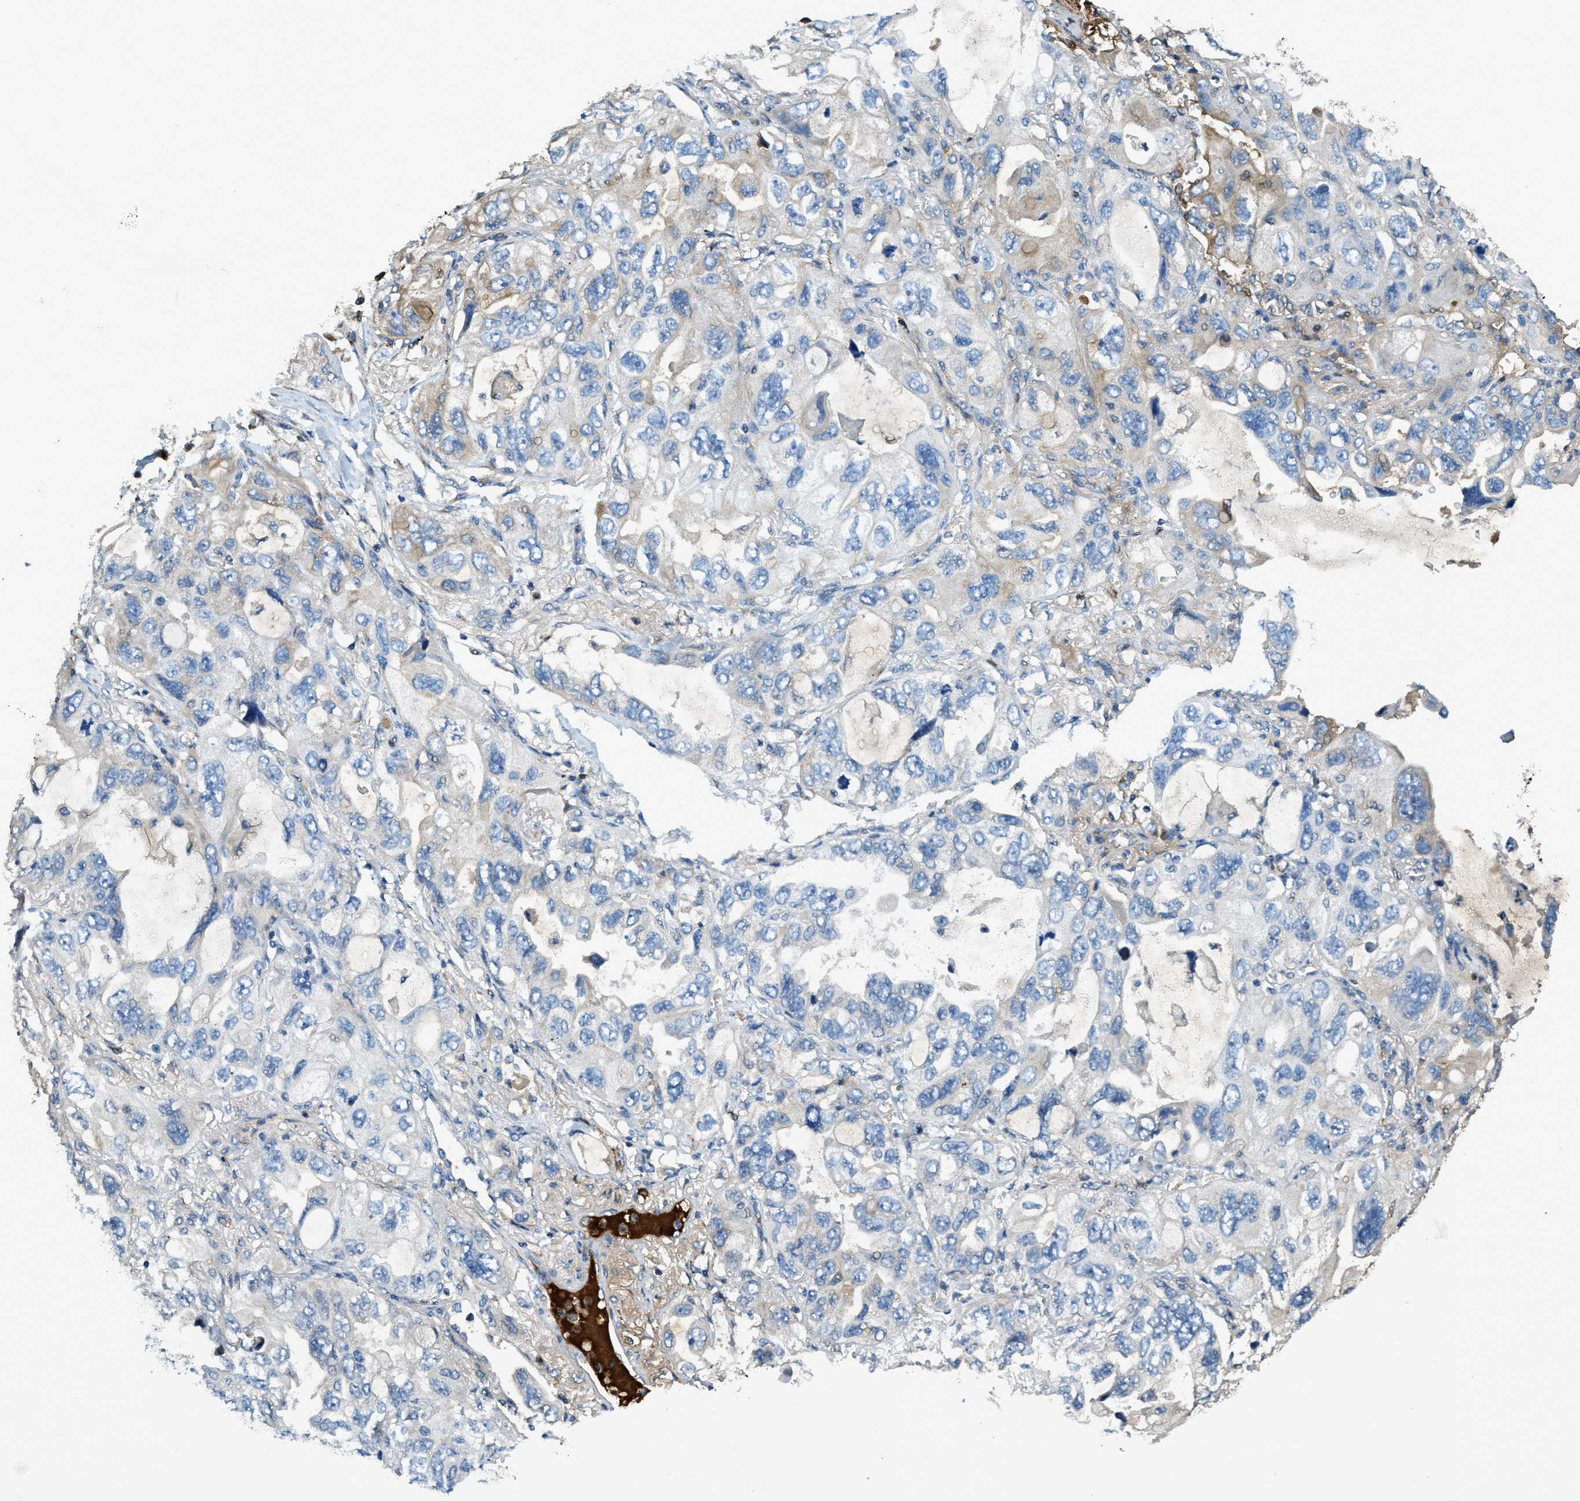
{"staining": {"intensity": "negative", "quantity": "none", "location": "none"}, "tissue": "lung cancer", "cell_type": "Tumor cells", "image_type": "cancer", "snomed": [{"axis": "morphology", "description": "Squamous cell carcinoma, NOS"}, {"axis": "topography", "description": "Lung"}], "caption": "This is an immunohistochemistry image of human squamous cell carcinoma (lung). There is no staining in tumor cells.", "gene": "TRIM59", "patient": {"sex": "female", "age": 73}}